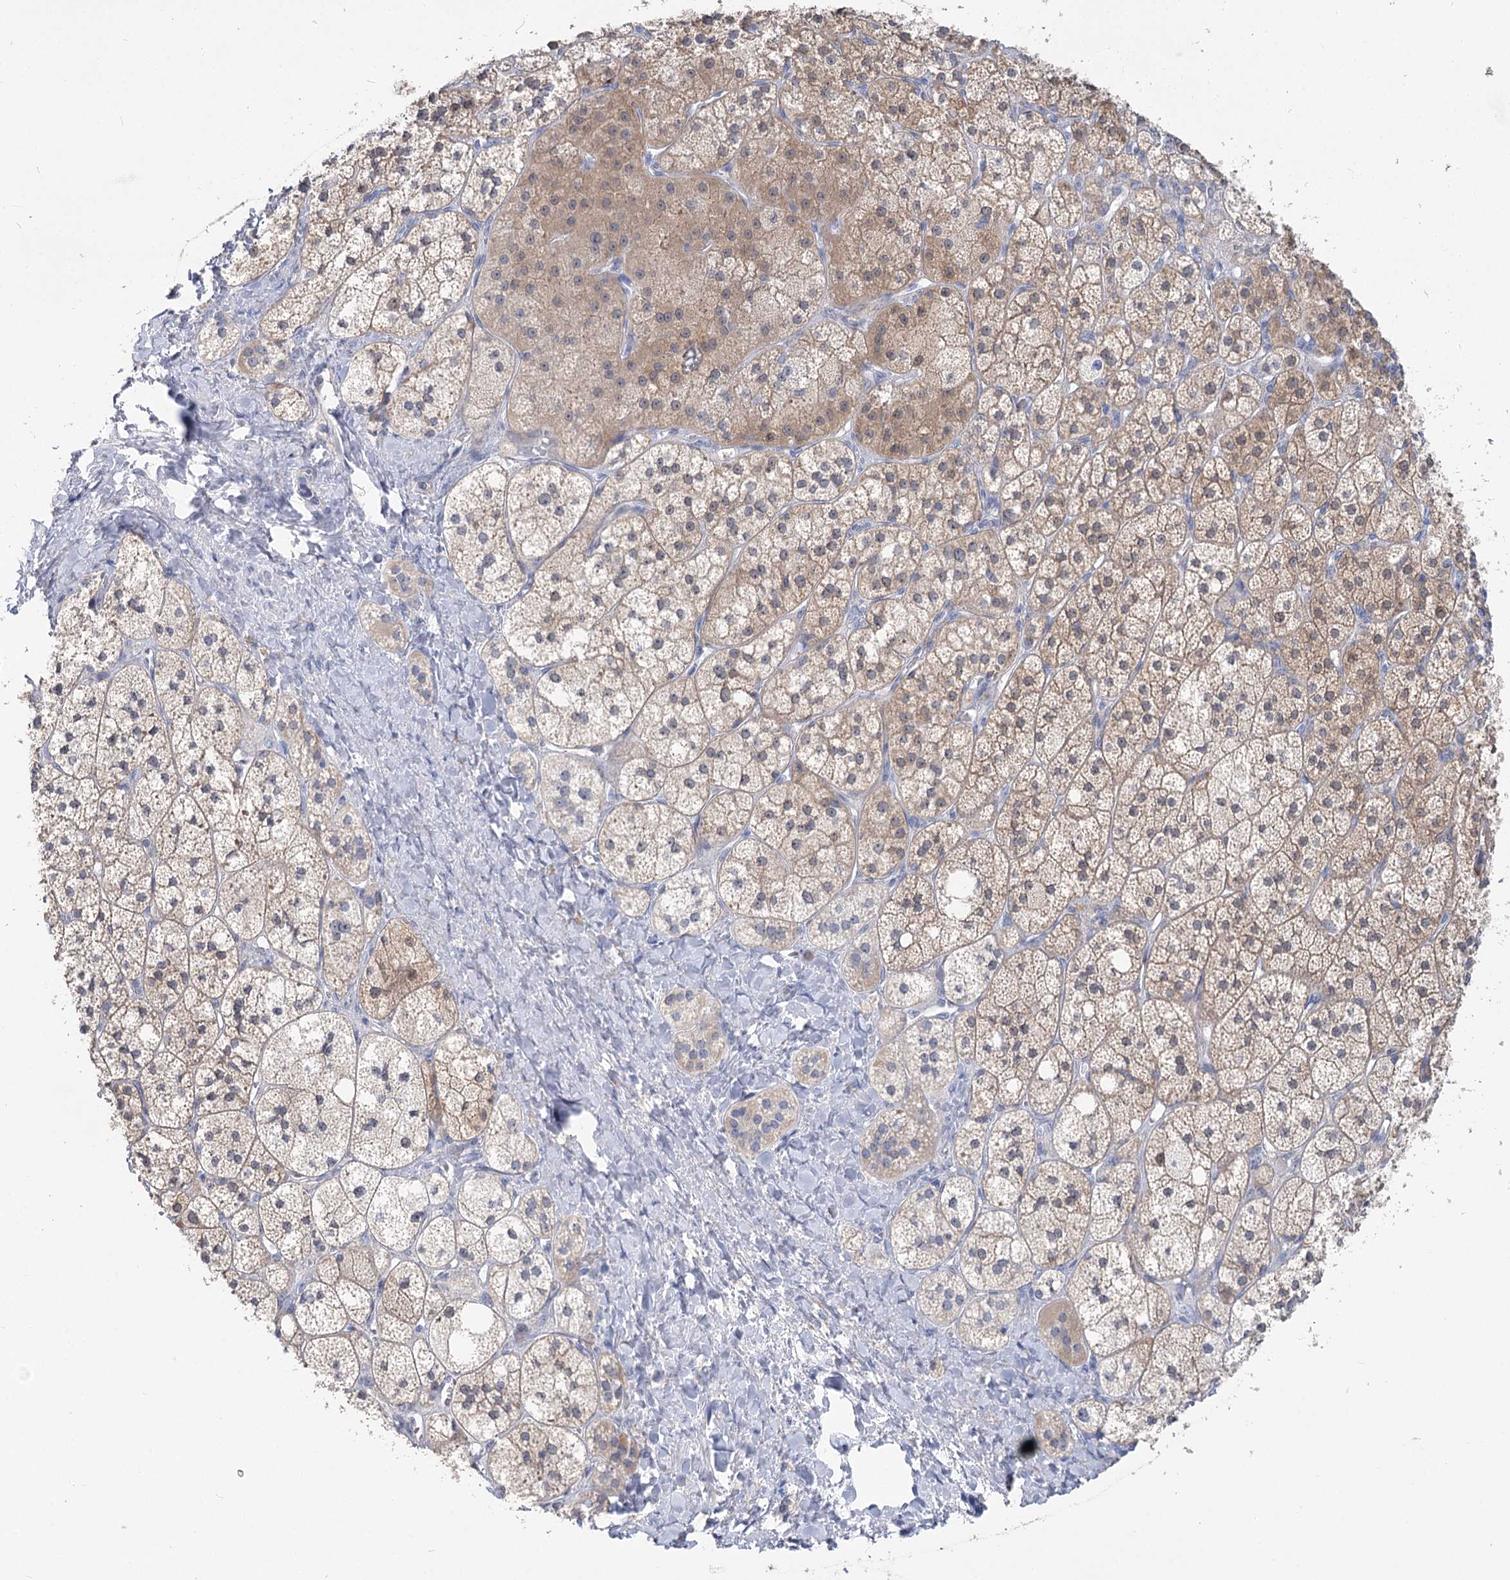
{"staining": {"intensity": "moderate", "quantity": "25%-75%", "location": "cytoplasmic/membranous"}, "tissue": "adrenal gland", "cell_type": "Glandular cells", "image_type": "normal", "snomed": [{"axis": "morphology", "description": "Normal tissue, NOS"}, {"axis": "topography", "description": "Adrenal gland"}], "caption": "Protein positivity by IHC displays moderate cytoplasmic/membranous staining in approximately 25%-75% of glandular cells in normal adrenal gland.", "gene": "TMEM187", "patient": {"sex": "male", "age": 61}}